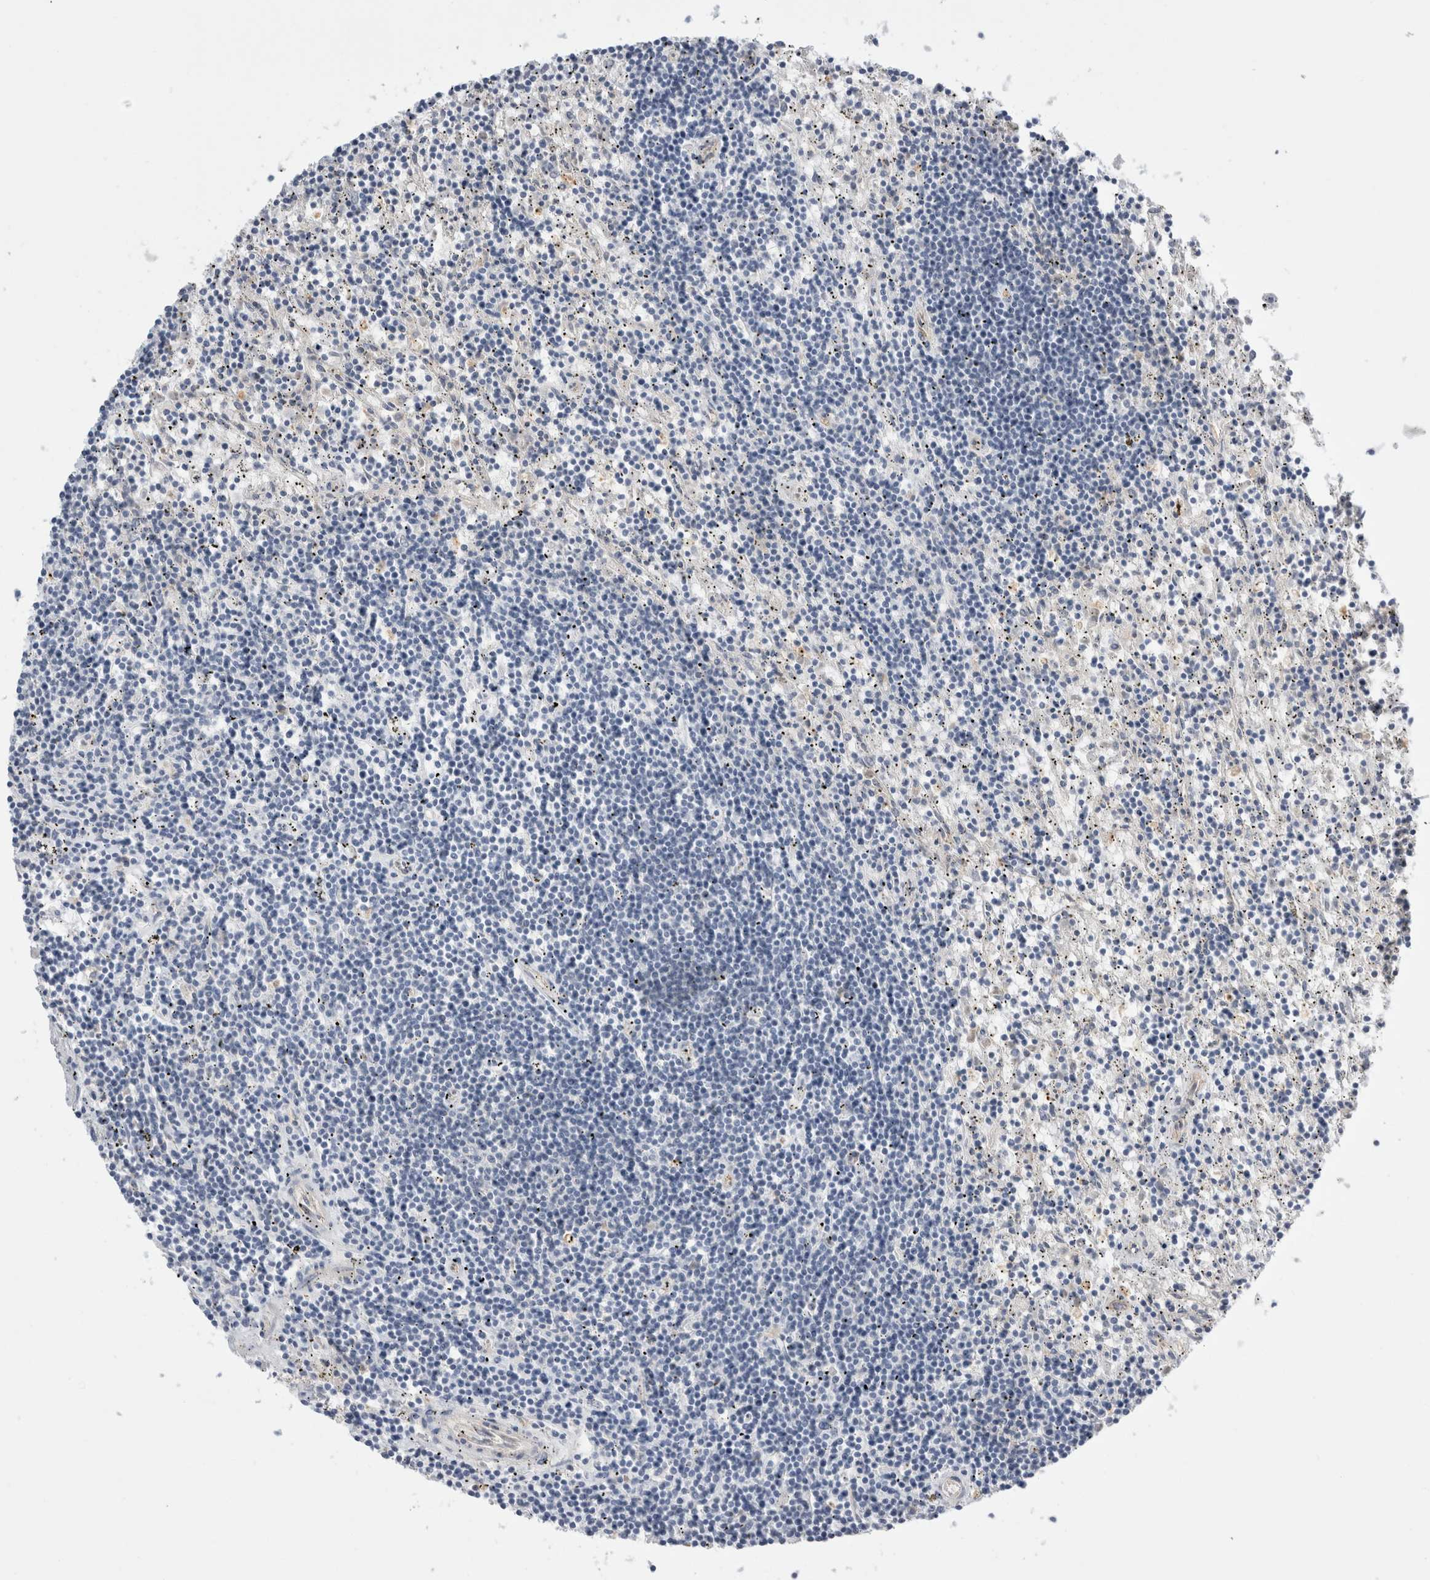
{"staining": {"intensity": "negative", "quantity": "none", "location": "none"}, "tissue": "lymphoma", "cell_type": "Tumor cells", "image_type": "cancer", "snomed": [{"axis": "morphology", "description": "Malignant lymphoma, non-Hodgkin's type, Low grade"}, {"axis": "topography", "description": "Spleen"}], "caption": "Malignant lymphoma, non-Hodgkin's type (low-grade) was stained to show a protein in brown. There is no significant positivity in tumor cells. (Stains: DAB immunohistochemistry with hematoxylin counter stain, Microscopy: brightfield microscopy at high magnification).", "gene": "VANGL1", "patient": {"sex": "male", "age": 76}}